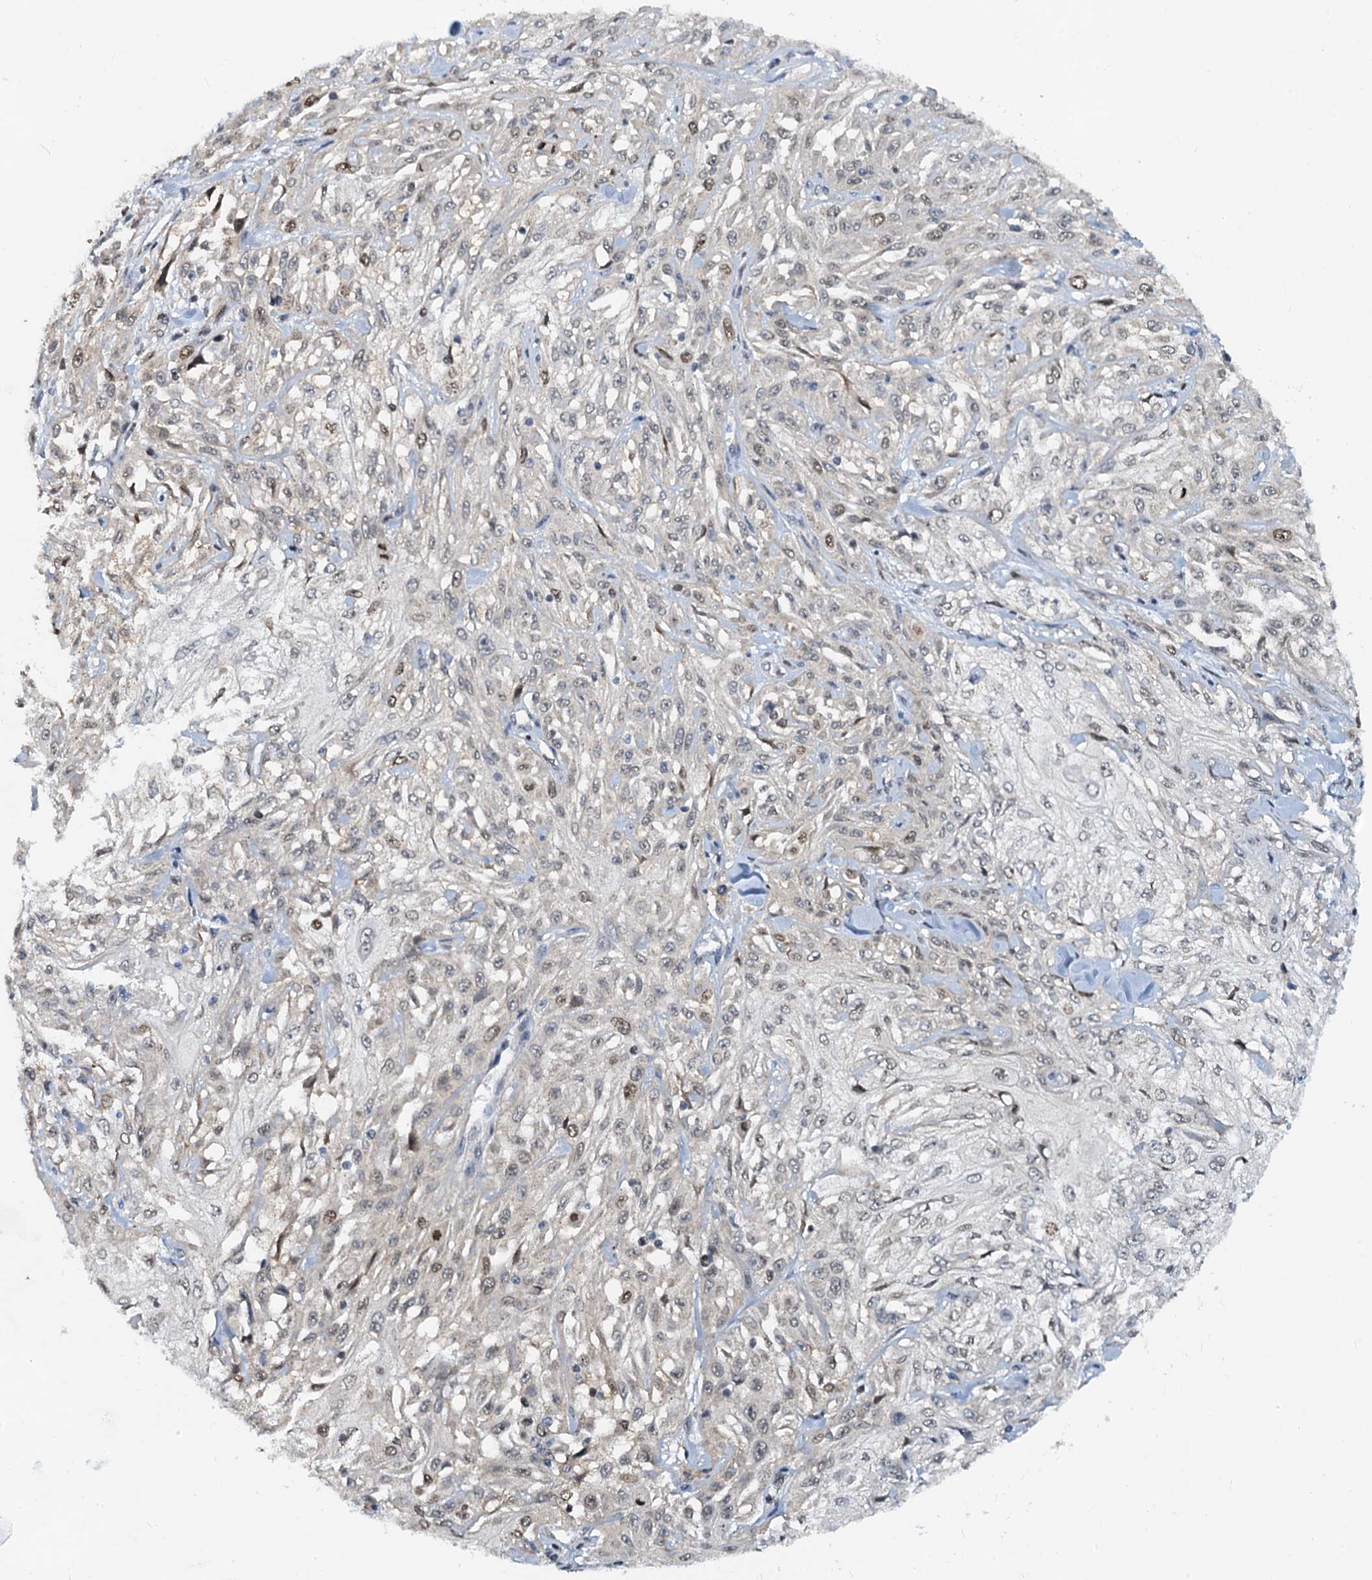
{"staining": {"intensity": "moderate", "quantity": "<25%", "location": "nuclear"}, "tissue": "skin cancer", "cell_type": "Tumor cells", "image_type": "cancer", "snomed": [{"axis": "morphology", "description": "Squamous cell carcinoma, NOS"}, {"axis": "morphology", "description": "Squamous cell carcinoma, metastatic, NOS"}, {"axis": "topography", "description": "Skin"}, {"axis": "topography", "description": "Lymph node"}], "caption": "Immunohistochemical staining of skin squamous cell carcinoma shows moderate nuclear protein positivity in about <25% of tumor cells. The protein is stained brown, and the nuclei are stained in blue (DAB IHC with brightfield microscopy, high magnification).", "gene": "PTGES3", "patient": {"sex": "male", "age": 75}}